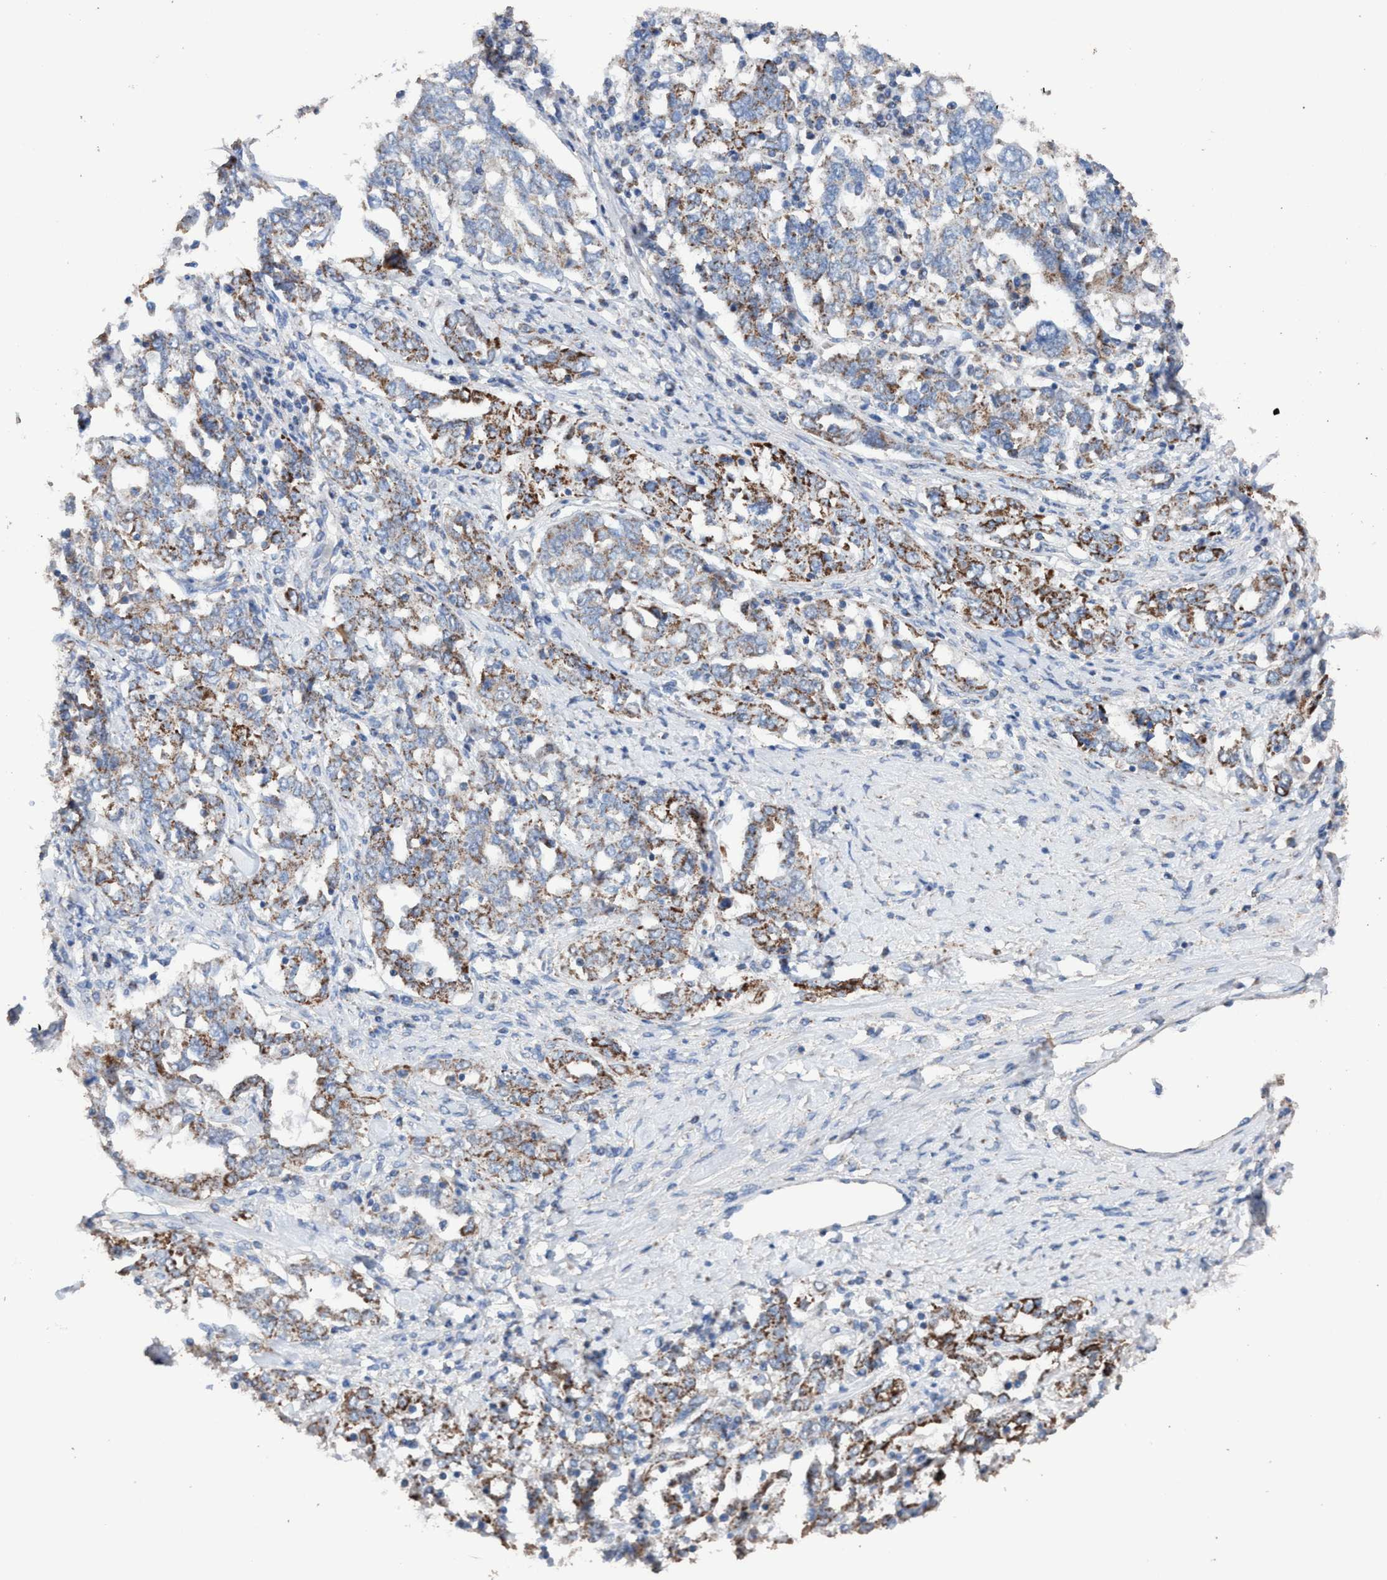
{"staining": {"intensity": "moderate", "quantity": ">75%", "location": "cytoplasmic/membranous"}, "tissue": "ovarian cancer", "cell_type": "Tumor cells", "image_type": "cancer", "snomed": [{"axis": "morphology", "description": "Carcinoma, endometroid"}, {"axis": "topography", "description": "Ovary"}], "caption": "Ovarian cancer (endometroid carcinoma) was stained to show a protein in brown. There is medium levels of moderate cytoplasmic/membranous expression in about >75% of tumor cells.", "gene": "RSAD1", "patient": {"sex": "female", "age": 62}}